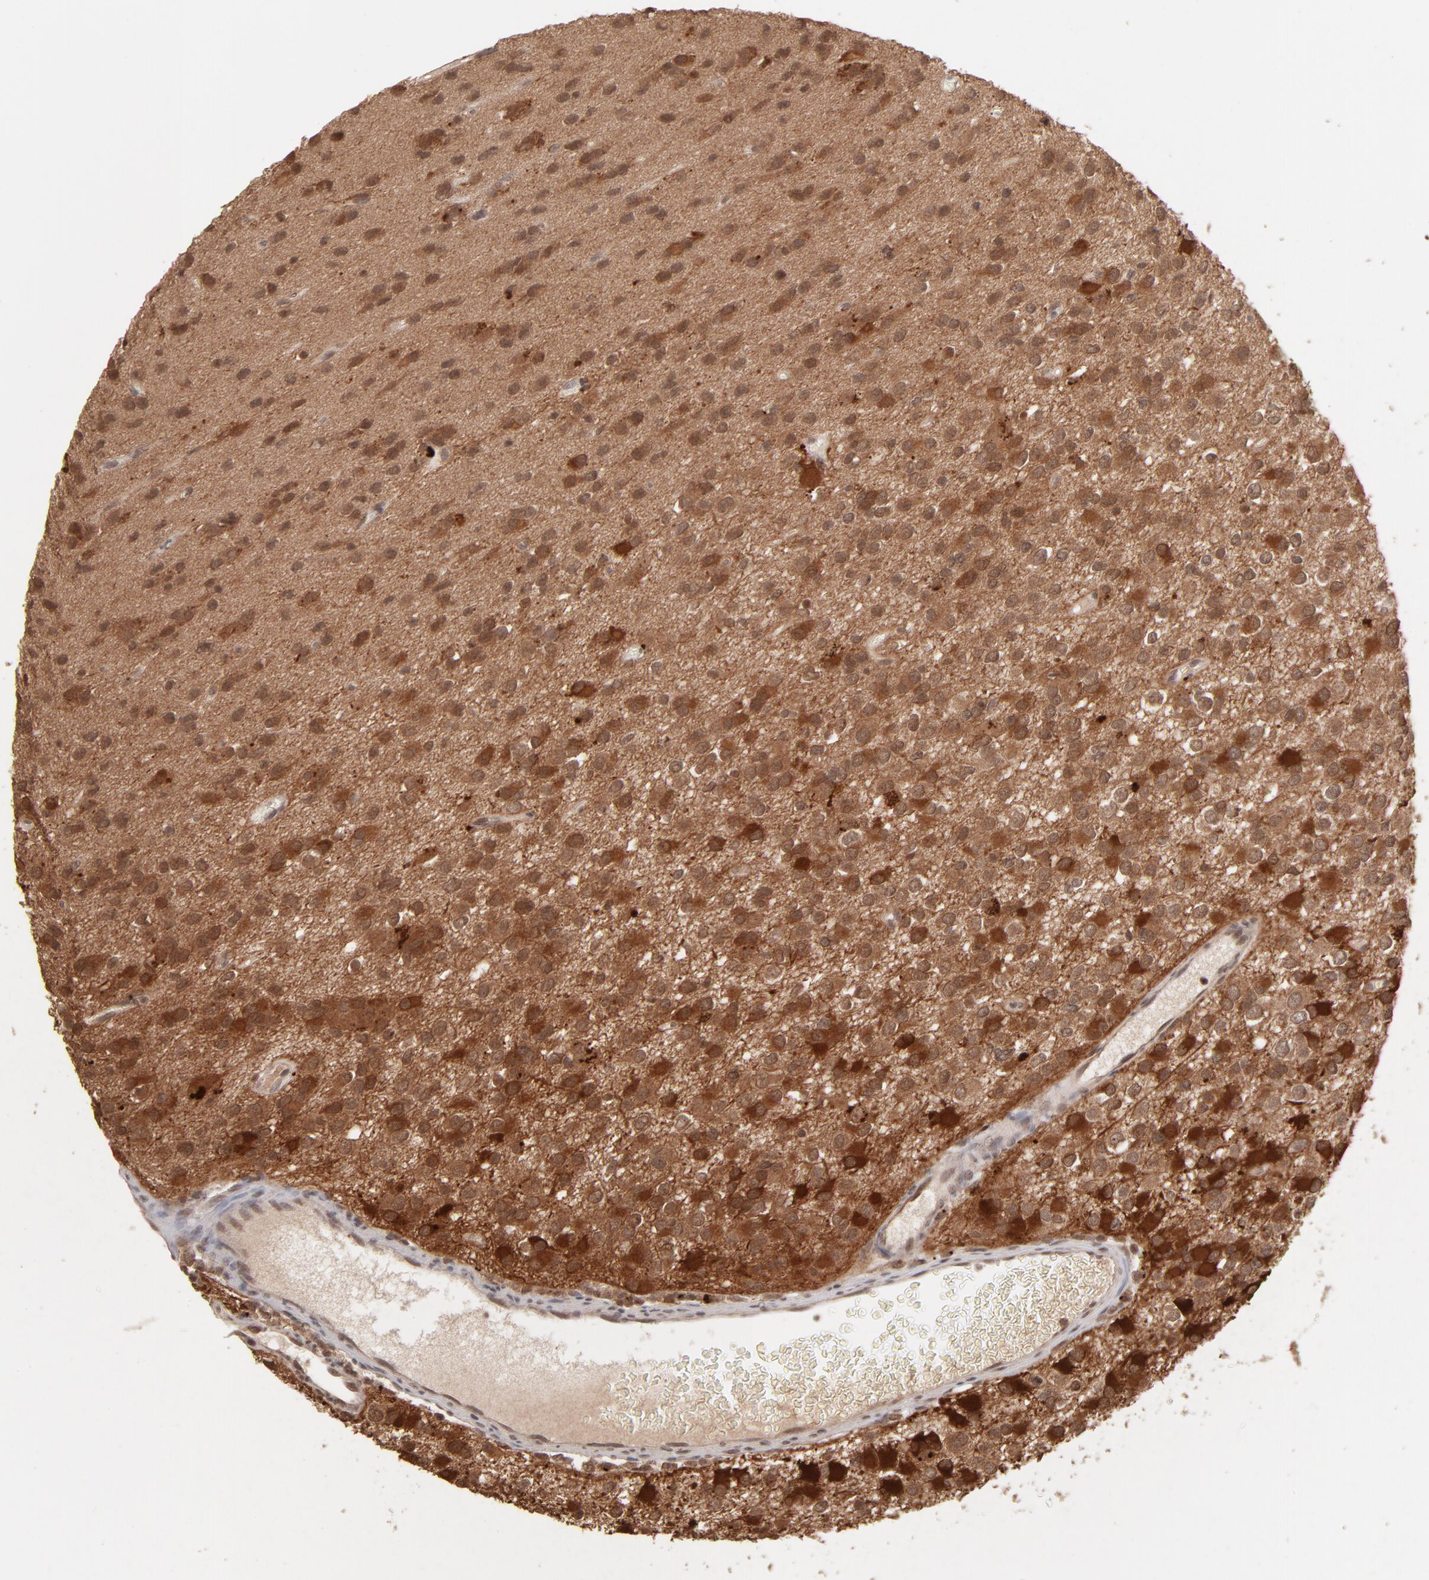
{"staining": {"intensity": "strong", "quantity": "25%-75%", "location": "cytoplasmic/membranous,nuclear"}, "tissue": "glioma", "cell_type": "Tumor cells", "image_type": "cancer", "snomed": [{"axis": "morphology", "description": "Glioma, malignant, Low grade"}, {"axis": "topography", "description": "Brain"}], "caption": "There is high levels of strong cytoplasmic/membranous and nuclear staining in tumor cells of malignant glioma (low-grade), as demonstrated by immunohistochemical staining (brown color).", "gene": "ARIH1", "patient": {"sex": "male", "age": 42}}